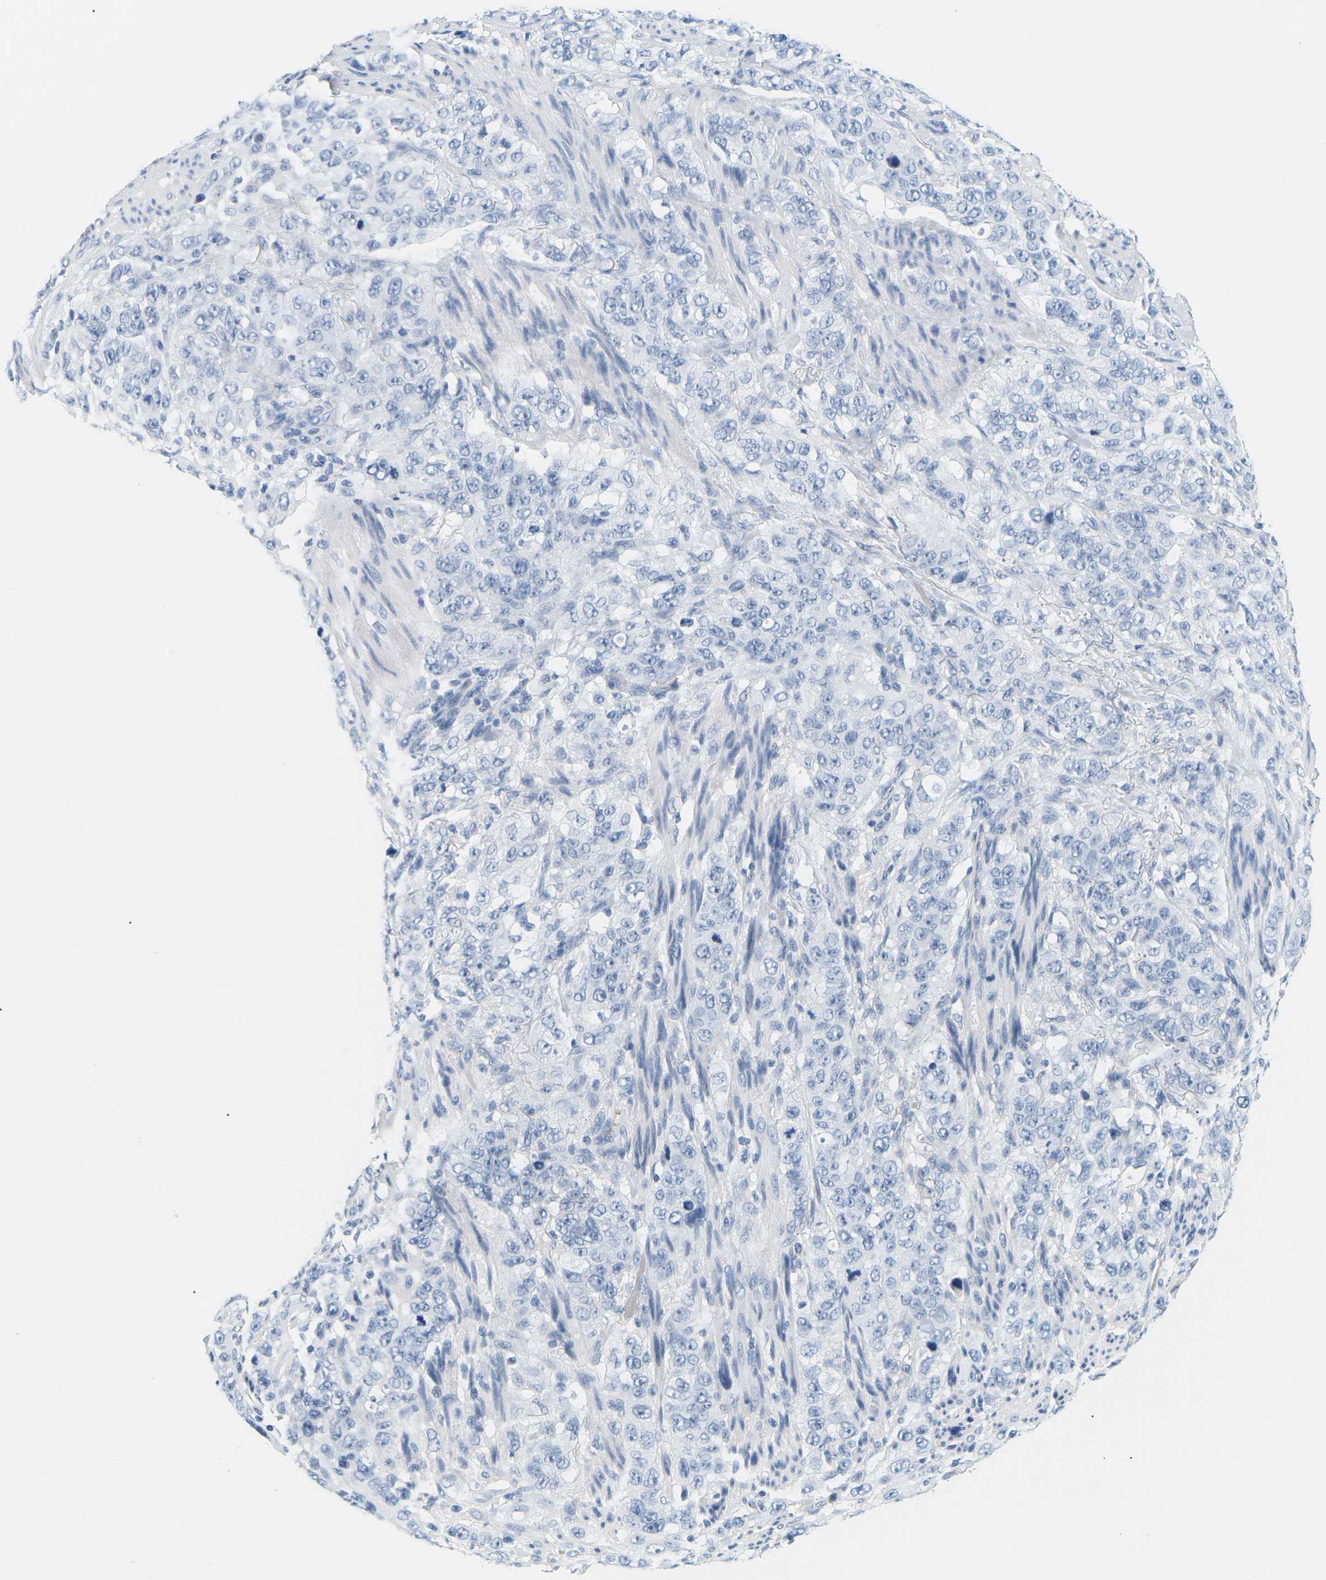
{"staining": {"intensity": "negative", "quantity": "none", "location": "none"}, "tissue": "stomach cancer", "cell_type": "Tumor cells", "image_type": "cancer", "snomed": [{"axis": "morphology", "description": "Adenocarcinoma, NOS"}, {"axis": "topography", "description": "Stomach"}], "caption": "DAB immunohistochemical staining of adenocarcinoma (stomach) demonstrates no significant staining in tumor cells.", "gene": "APOB", "patient": {"sex": "male", "age": 48}}